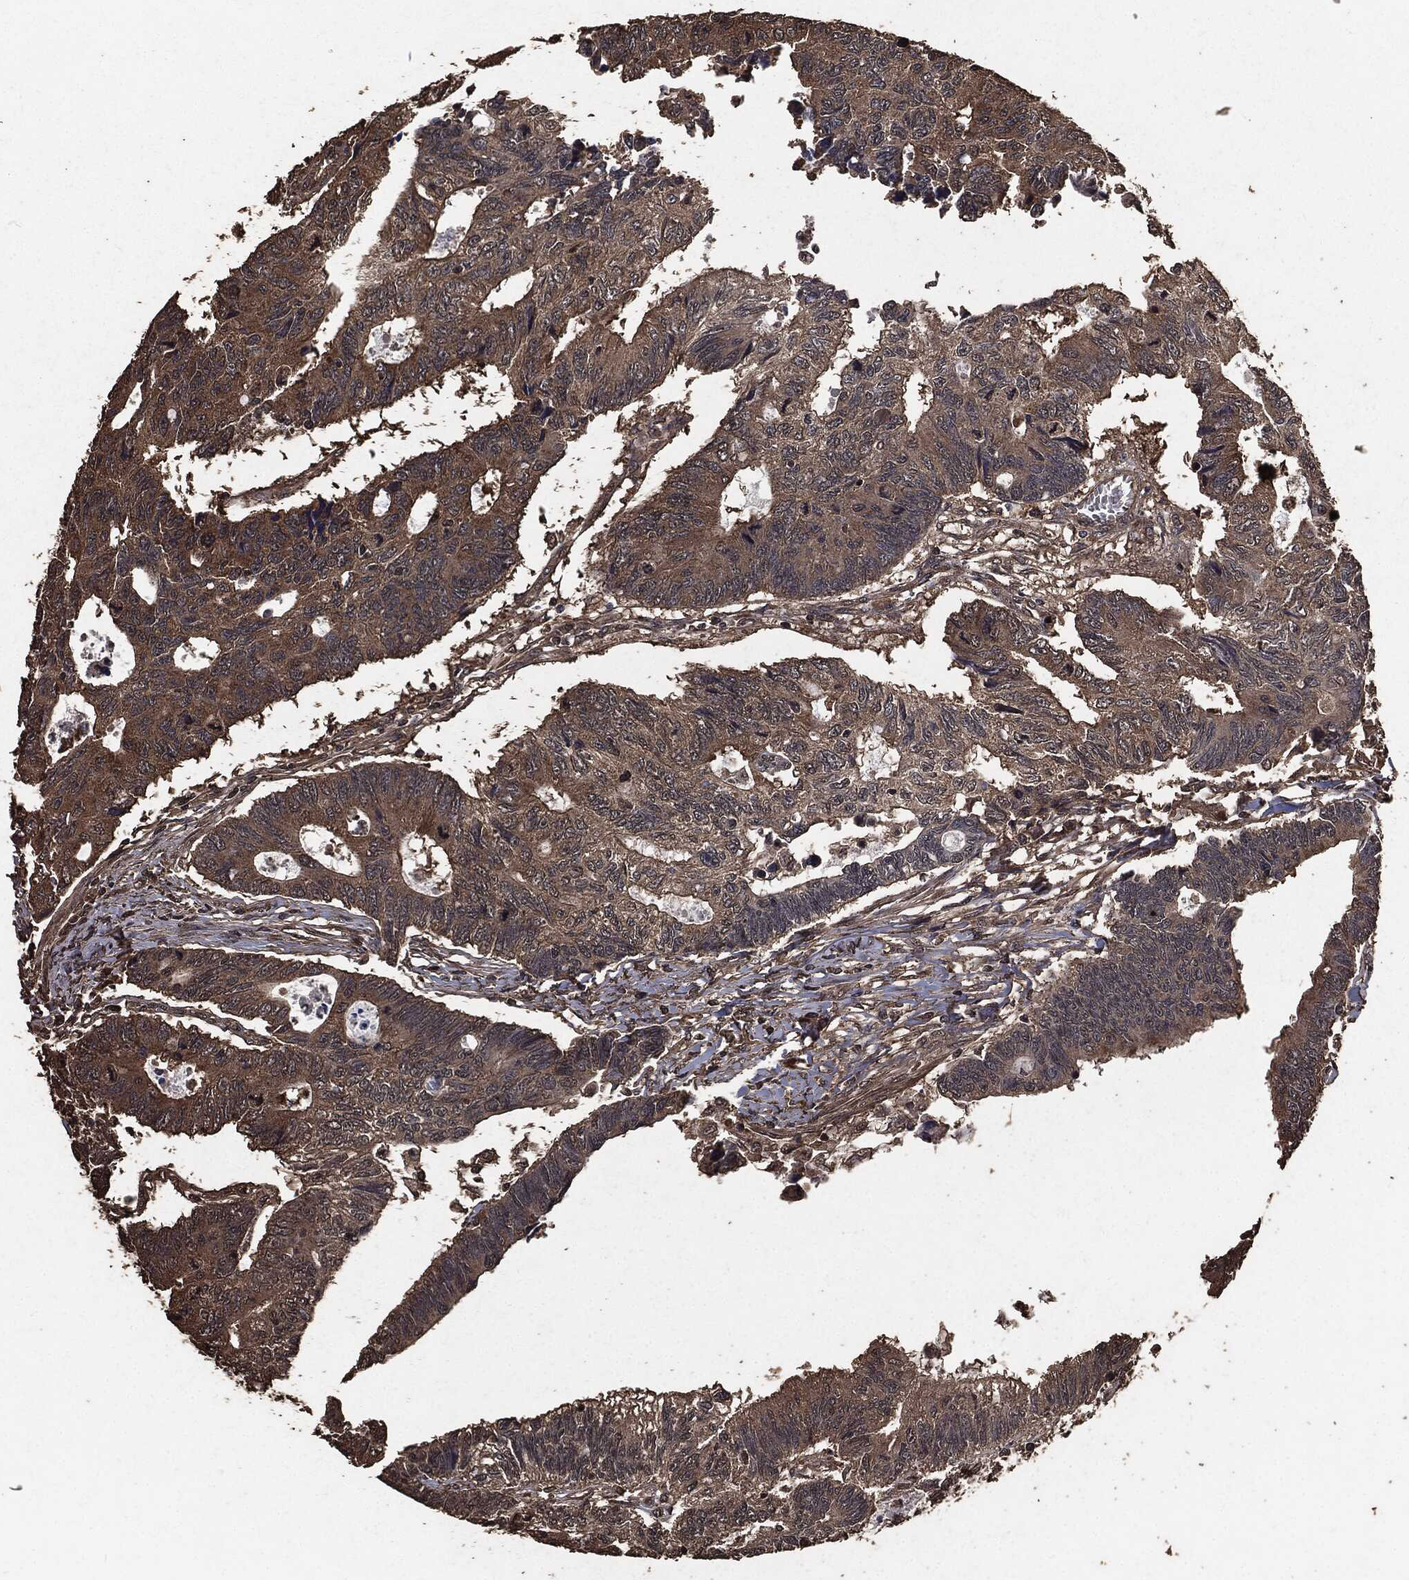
{"staining": {"intensity": "moderate", "quantity": ">75%", "location": "cytoplasmic/membranous"}, "tissue": "colorectal cancer", "cell_type": "Tumor cells", "image_type": "cancer", "snomed": [{"axis": "morphology", "description": "Adenocarcinoma, NOS"}, {"axis": "topography", "description": "Colon"}], "caption": "Immunohistochemical staining of adenocarcinoma (colorectal) reveals medium levels of moderate cytoplasmic/membranous positivity in about >75% of tumor cells. (Brightfield microscopy of DAB IHC at high magnification).", "gene": "AKT1S1", "patient": {"sex": "female", "age": 77}}